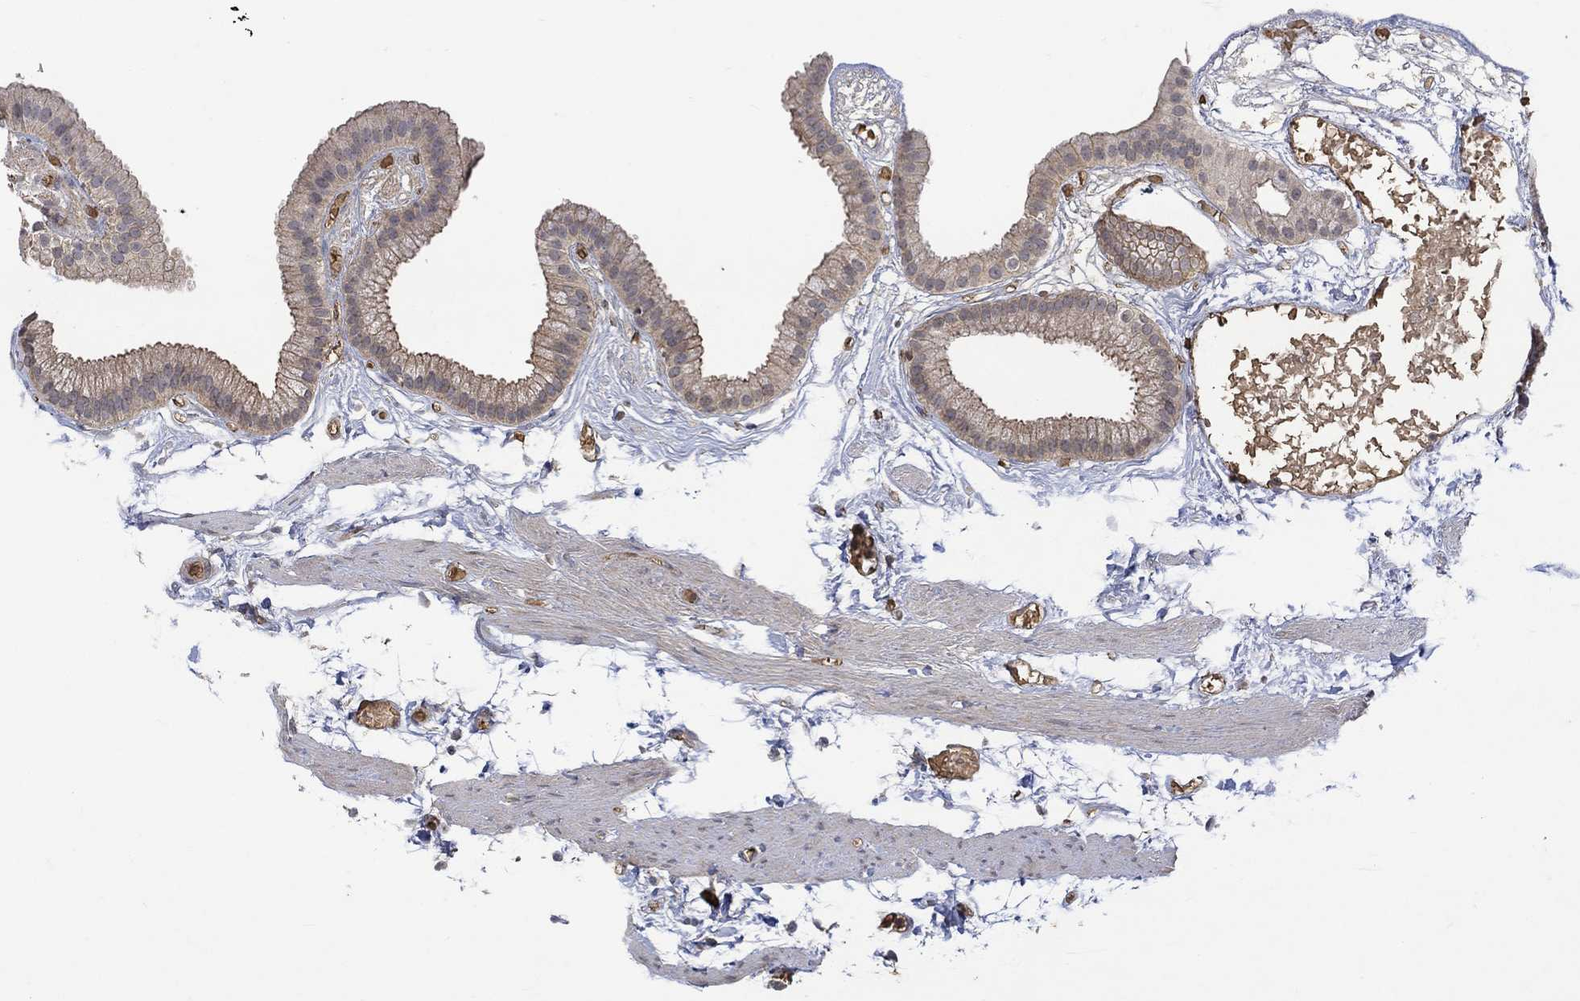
{"staining": {"intensity": "weak", "quantity": "25%-75%", "location": "cytoplasmic/membranous"}, "tissue": "gallbladder", "cell_type": "Glandular cells", "image_type": "normal", "snomed": [{"axis": "morphology", "description": "Normal tissue, NOS"}, {"axis": "topography", "description": "Gallbladder"}], "caption": "Gallbladder stained with DAB immunohistochemistry (IHC) reveals low levels of weak cytoplasmic/membranous staining in approximately 25%-75% of glandular cells.", "gene": "GRIN2D", "patient": {"sex": "female", "age": 45}}